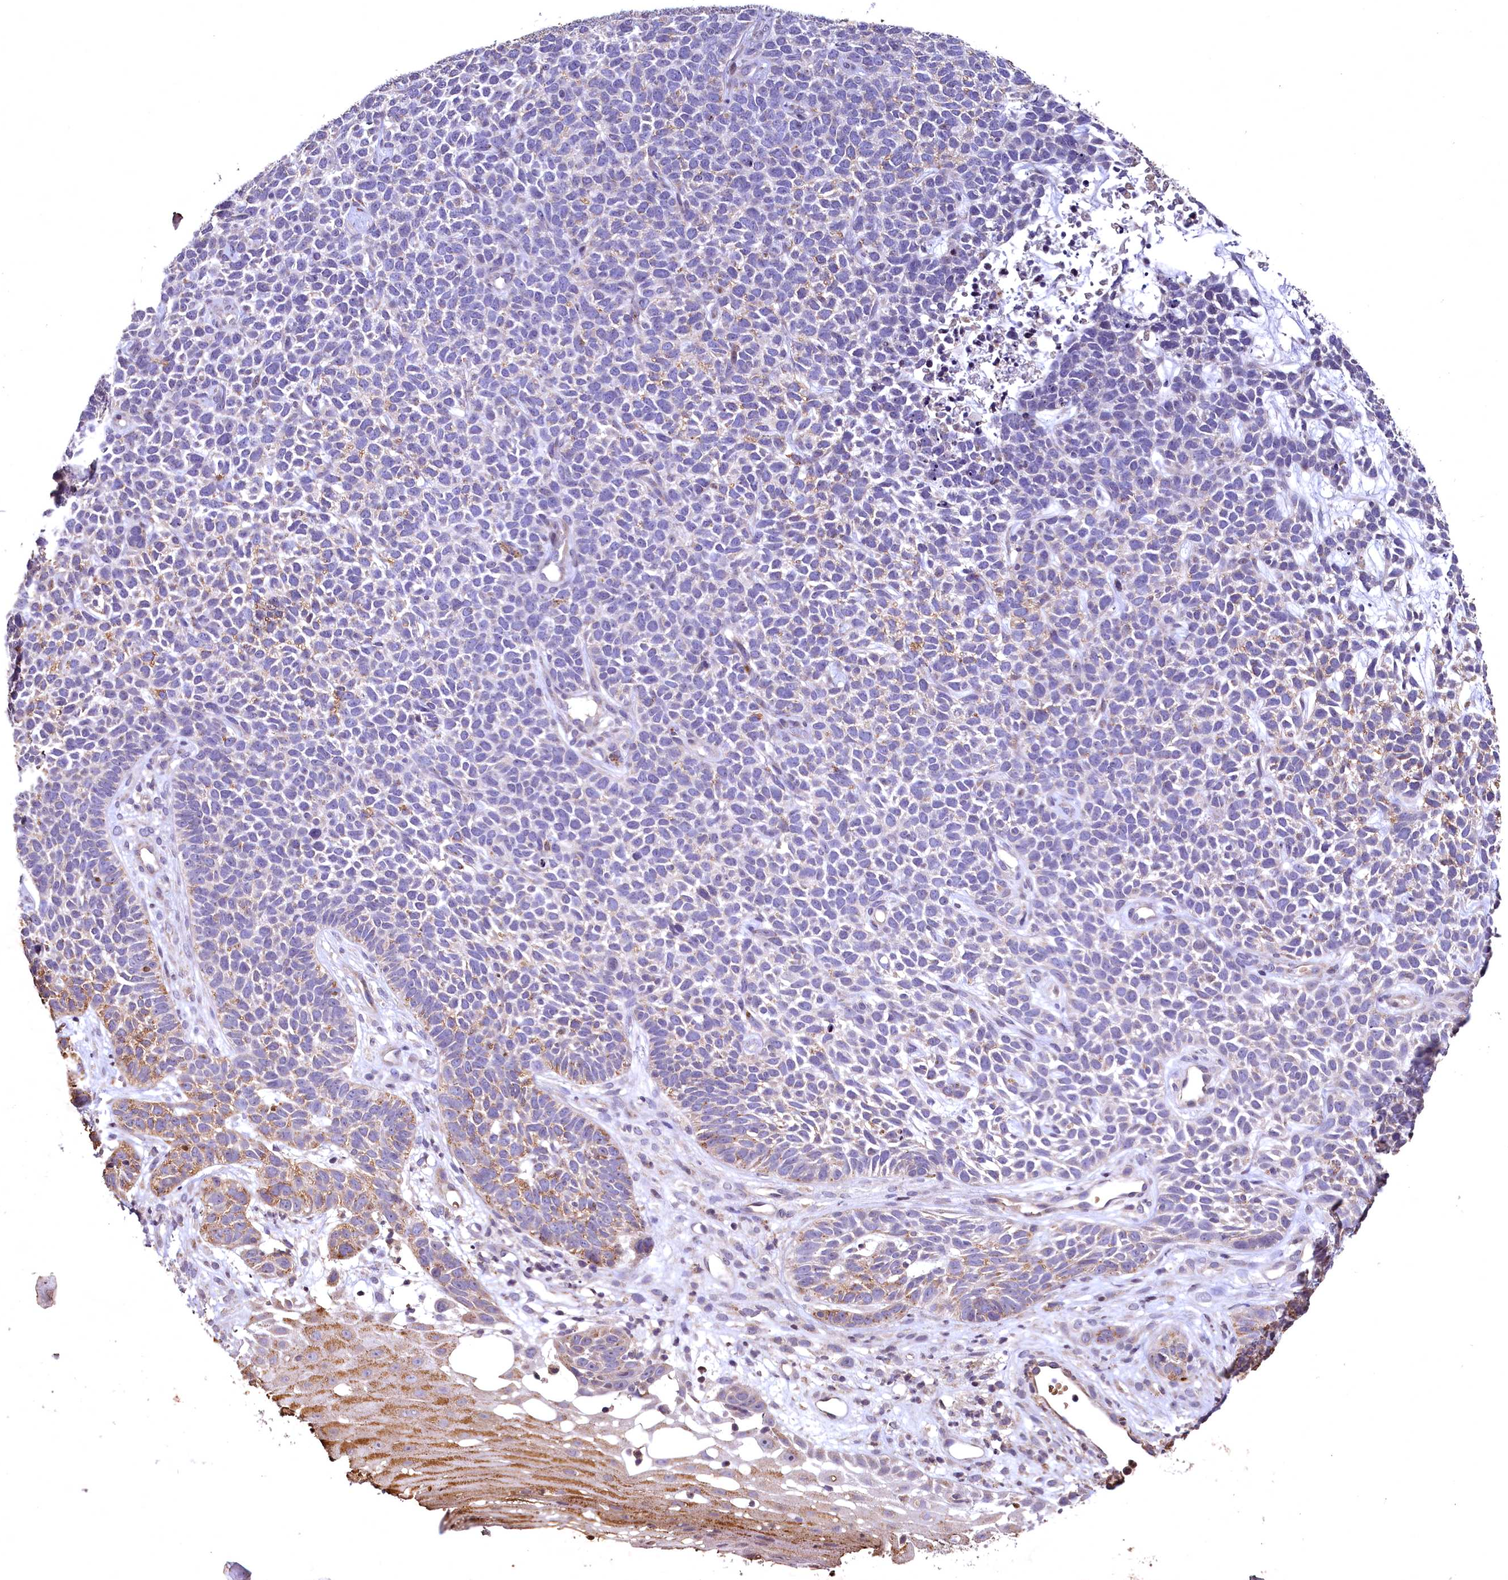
{"staining": {"intensity": "negative", "quantity": "none", "location": "none"}, "tissue": "skin cancer", "cell_type": "Tumor cells", "image_type": "cancer", "snomed": [{"axis": "morphology", "description": "Basal cell carcinoma"}, {"axis": "topography", "description": "Skin"}], "caption": "A high-resolution micrograph shows IHC staining of skin cancer, which reveals no significant positivity in tumor cells. Brightfield microscopy of IHC stained with DAB (brown) and hematoxylin (blue), captured at high magnification.", "gene": "SPTA1", "patient": {"sex": "female", "age": 84}}